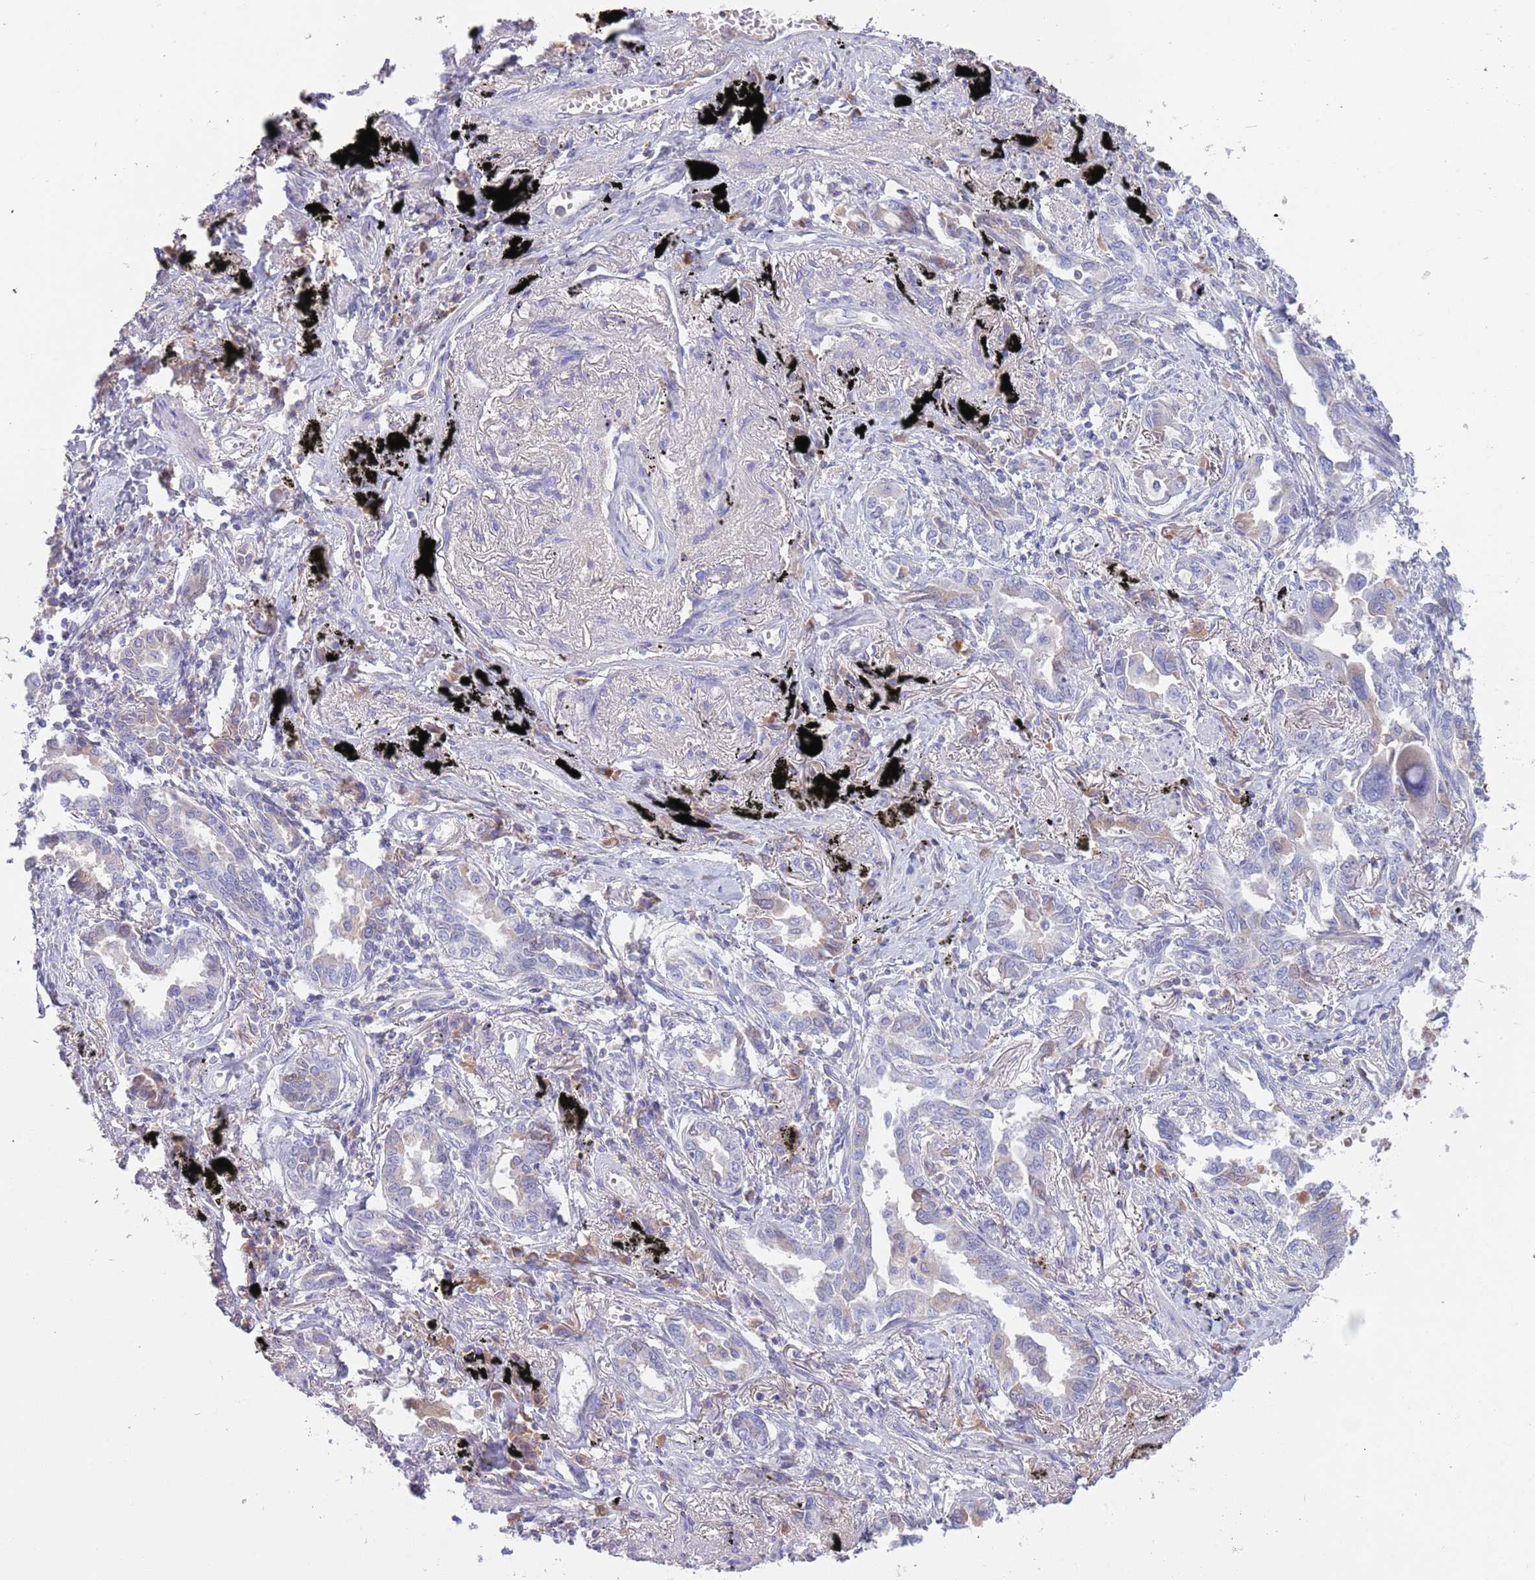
{"staining": {"intensity": "moderate", "quantity": "<25%", "location": "cytoplasmic/membranous"}, "tissue": "lung cancer", "cell_type": "Tumor cells", "image_type": "cancer", "snomed": [{"axis": "morphology", "description": "Adenocarcinoma, NOS"}, {"axis": "topography", "description": "Lung"}], "caption": "DAB immunohistochemical staining of adenocarcinoma (lung) reveals moderate cytoplasmic/membranous protein positivity in approximately <25% of tumor cells.", "gene": "IGFL4", "patient": {"sex": "male", "age": 67}}